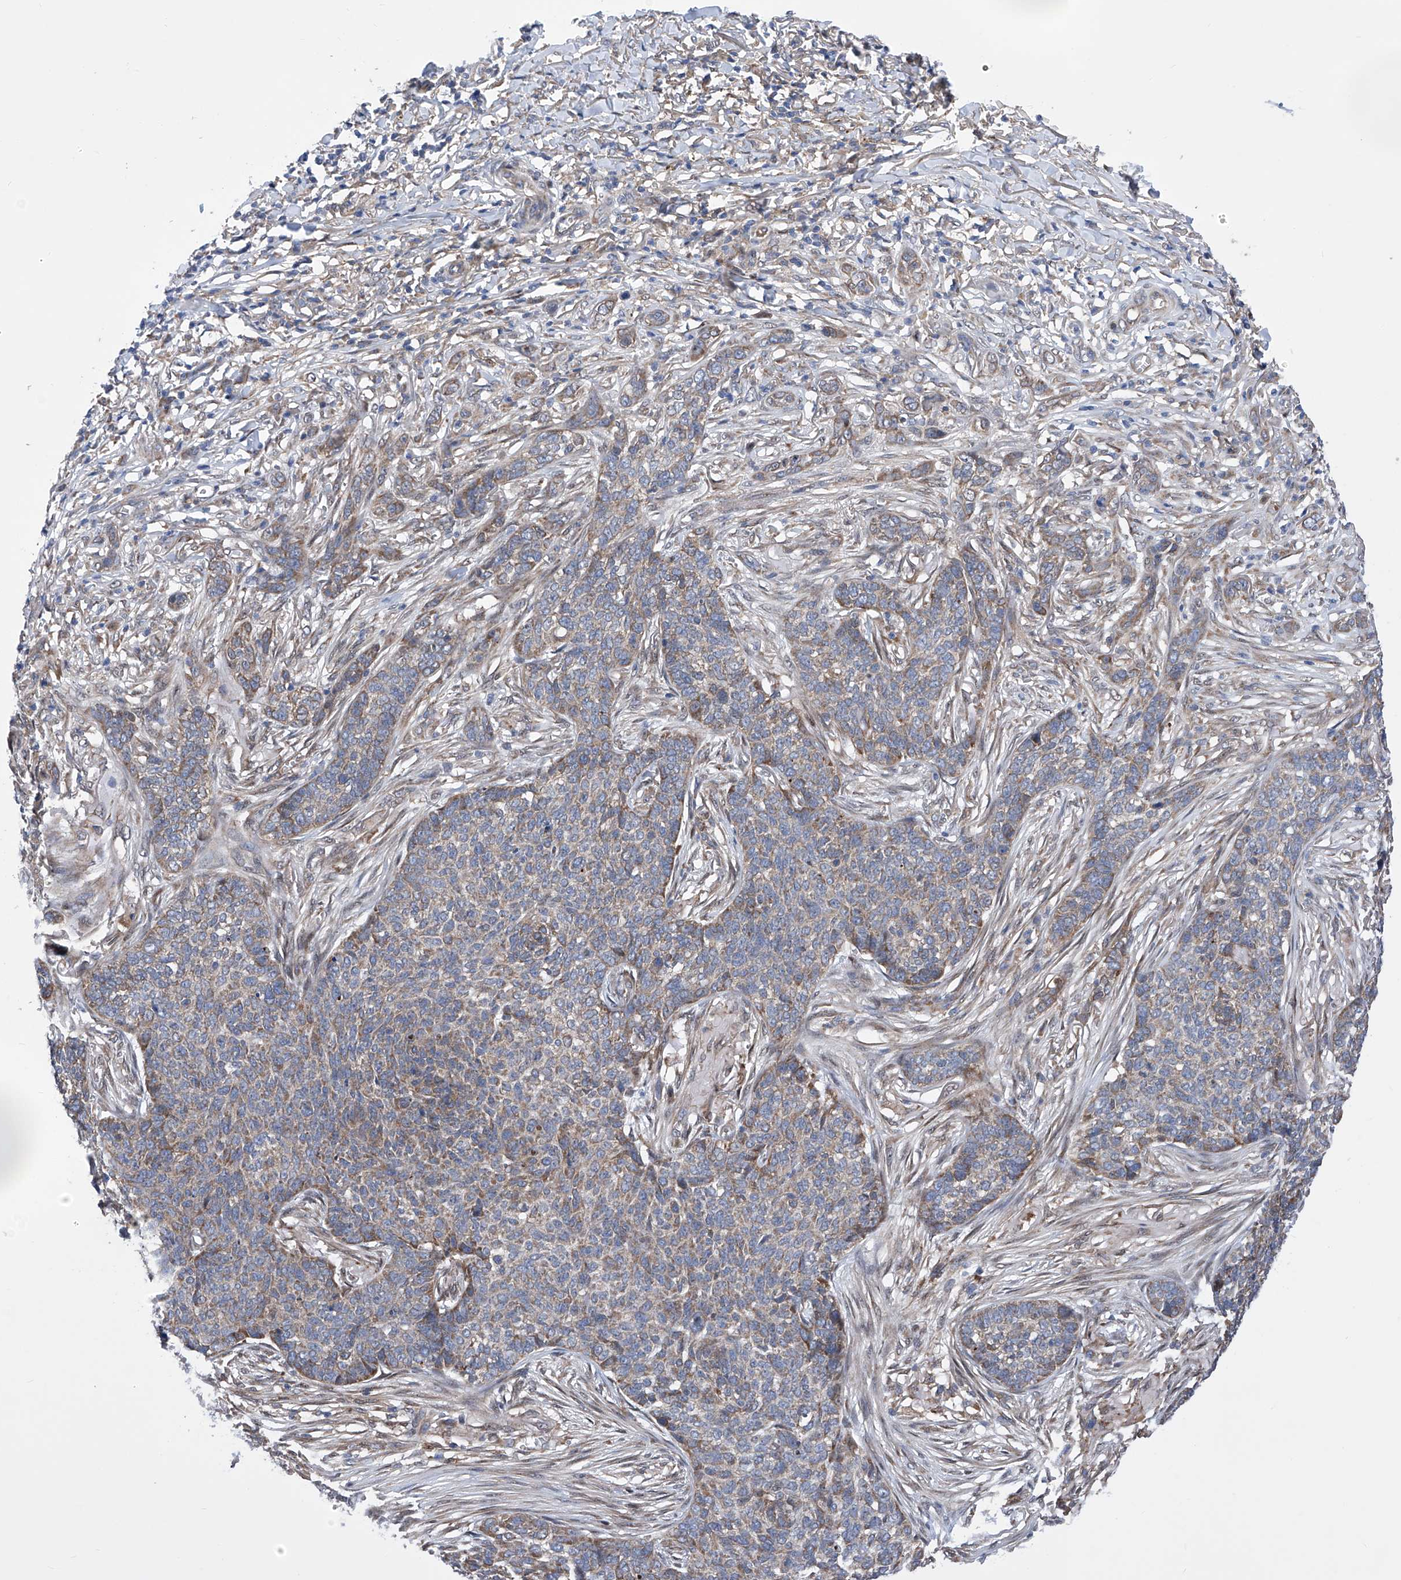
{"staining": {"intensity": "moderate", "quantity": "<25%", "location": "cytoplasmic/membranous"}, "tissue": "skin cancer", "cell_type": "Tumor cells", "image_type": "cancer", "snomed": [{"axis": "morphology", "description": "Basal cell carcinoma"}, {"axis": "topography", "description": "Skin"}], "caption": "This photomicrograph exhibits immunohistochemistry (IHC) staining of human skin cancer, with low moderate cytoplasmic/membranous positivity in about <25% of tumor cells.", "gene": "KTI12", "patient": {"sex": "male", "age": 85}}